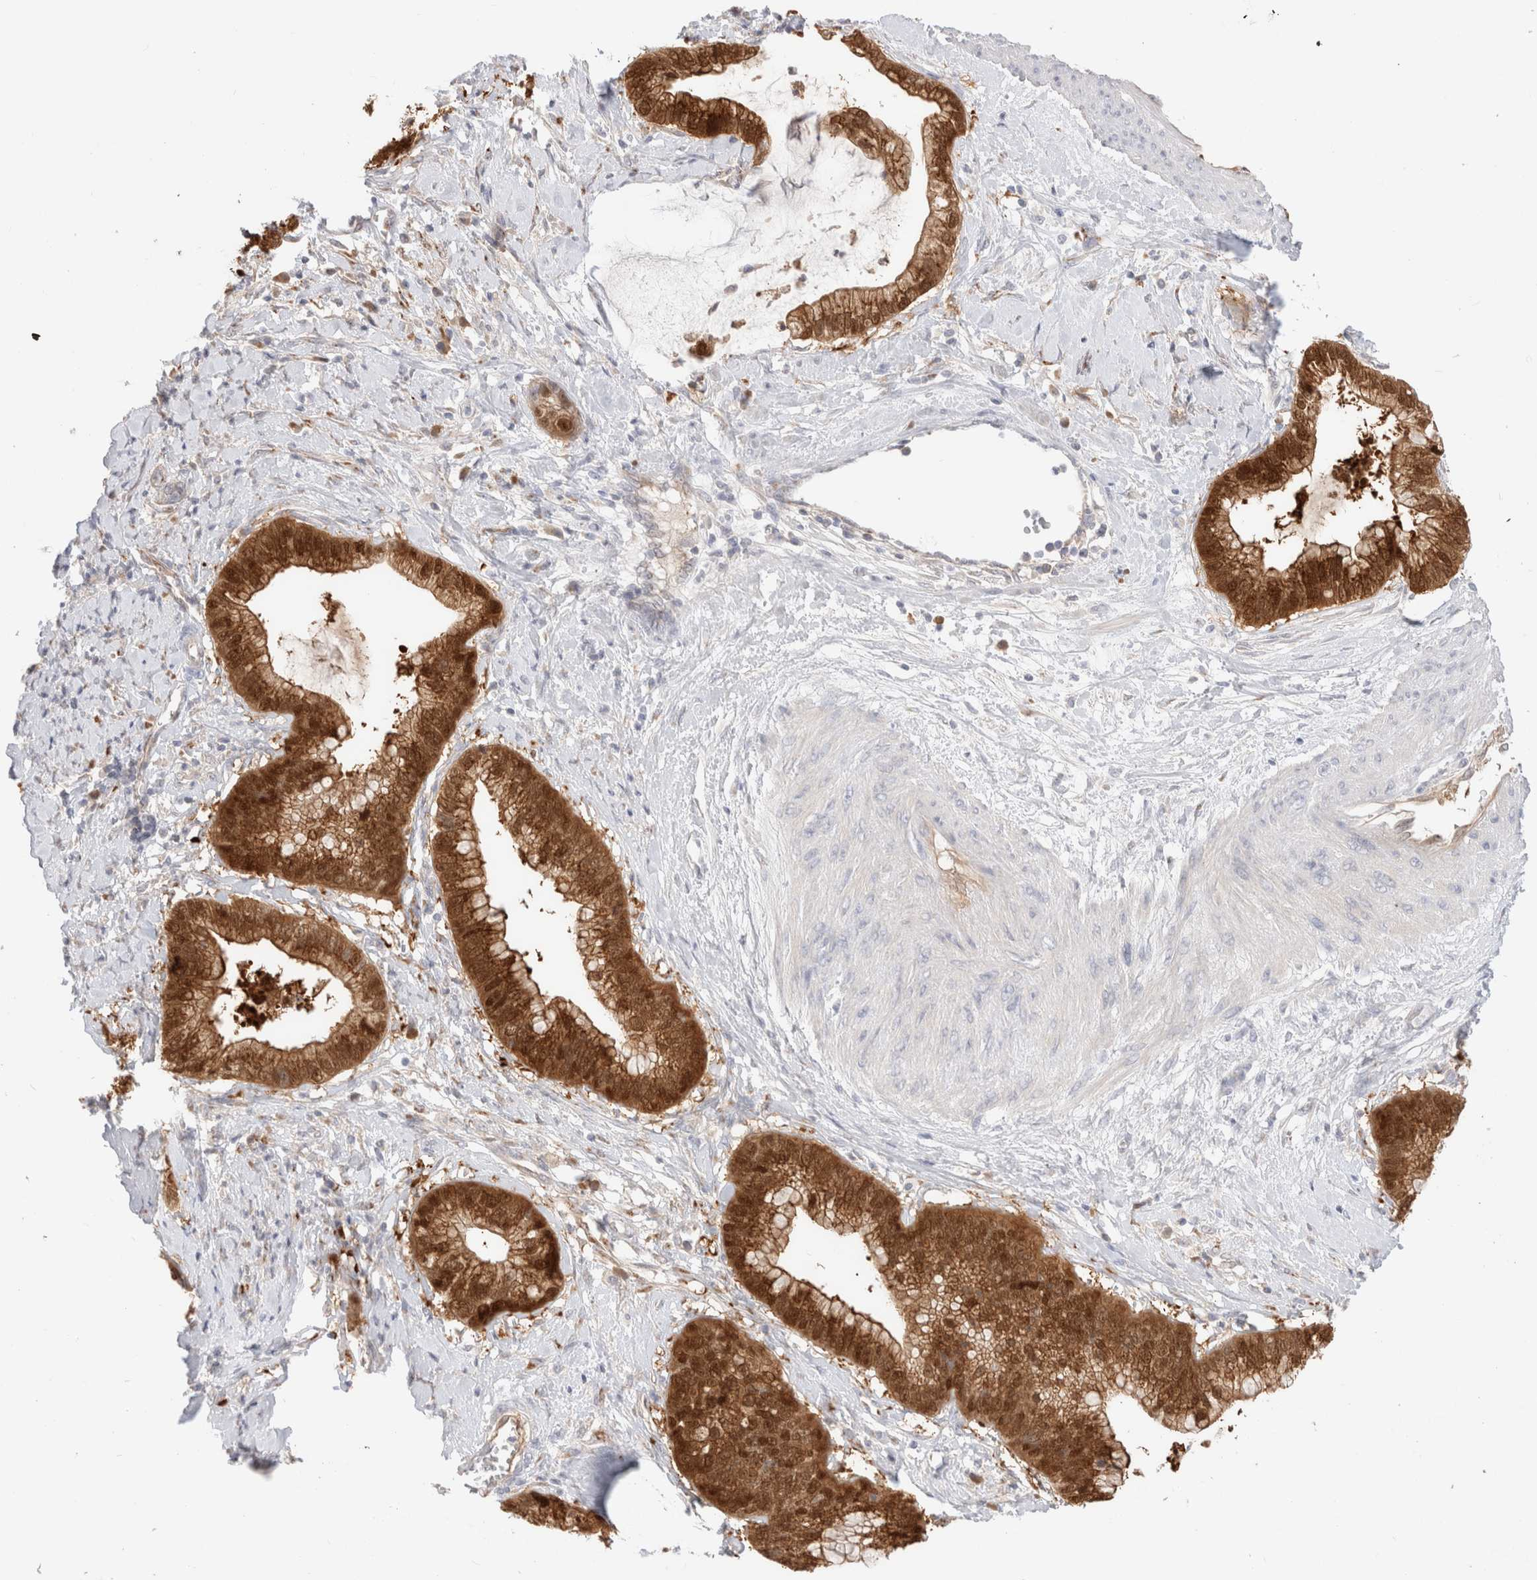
{"staining": {"intensity": "strong", "quantity": ">75%", "location": "cytoplasmic/membranous,nuclear"}, "tissue": "cervical cancer", "cell_type": "Tumor cells", "image_type": "cancer", "snomed": [{"axis": "morphology", "description": "Adenocarcinoma, NOS"}, {"axis": "topography", "description": "Cervix"}], "caption": "Tumor cells show strong cytoplasmic/membranous and nuclear staining in about >75% of cells in adenocarcinoma (cervical).", "gene": "EFCAB13", "patient": {"sex": "female", "age": 44}}